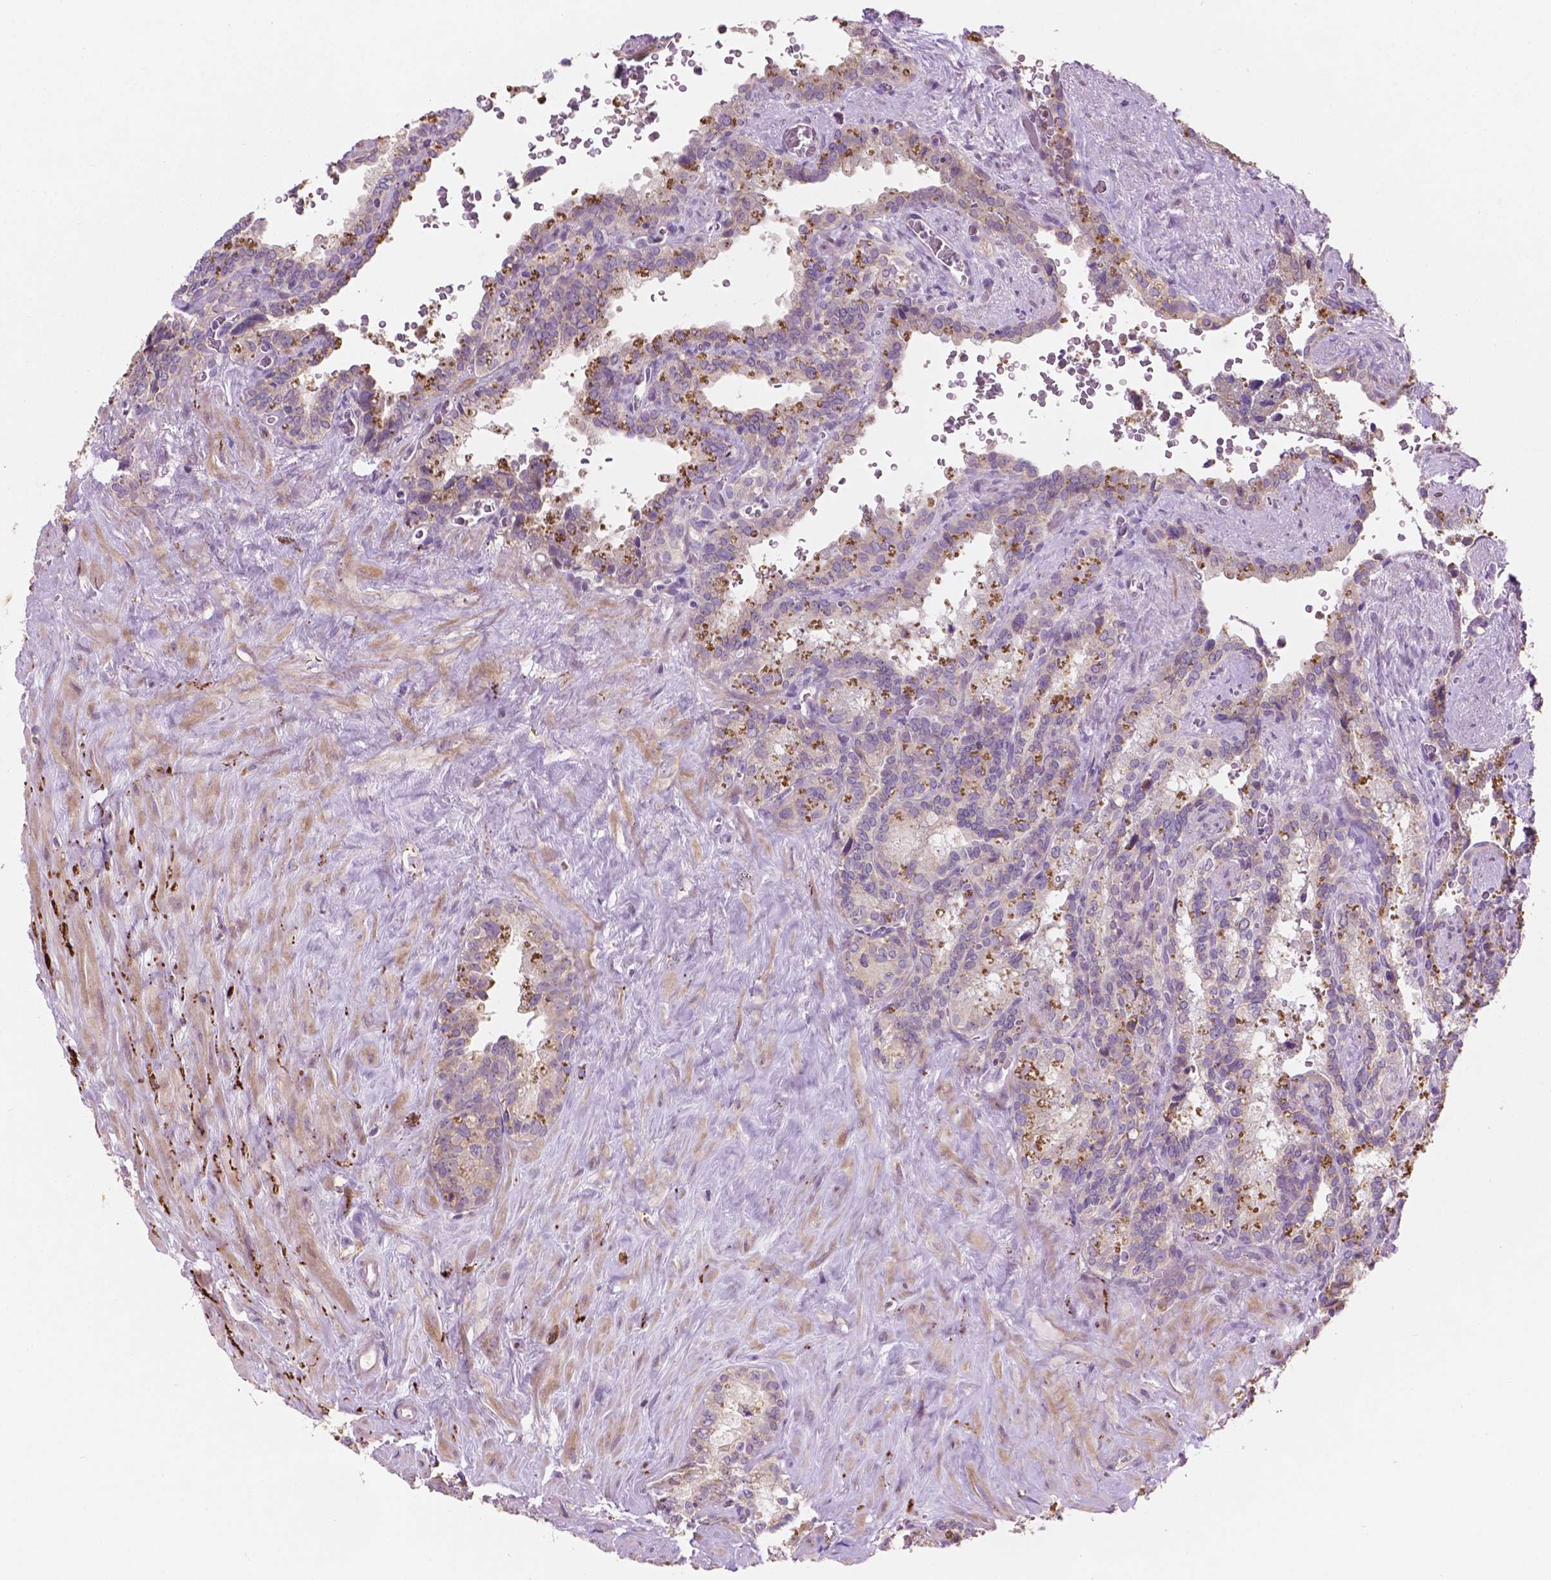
{"staining": {"intensity": "weak", "quantity": "<25%", "location": "cytoplasmic/membranous"}, "tissue": "seminal vesicle", "cell_type": "Glandular cells", "image_type": "normal", "snomed": [{"axis": "morphology", "description": "Normal tissue, NOS"}, {"axis": "topography", "description": "Prostate"}, {"axis": "topography", "description": "Seminal veicle"}], "caption": "Immunohistochemistry of unremarkable human seminal vesicle displays no expression in glandular cells. (DAB (3,3'-diaminobenzidine) immunohistochemistry (IHC) with hematoxylin counter stain).", "gene": "LRP1B", "patient": {"sex": "male", "age": 71}}